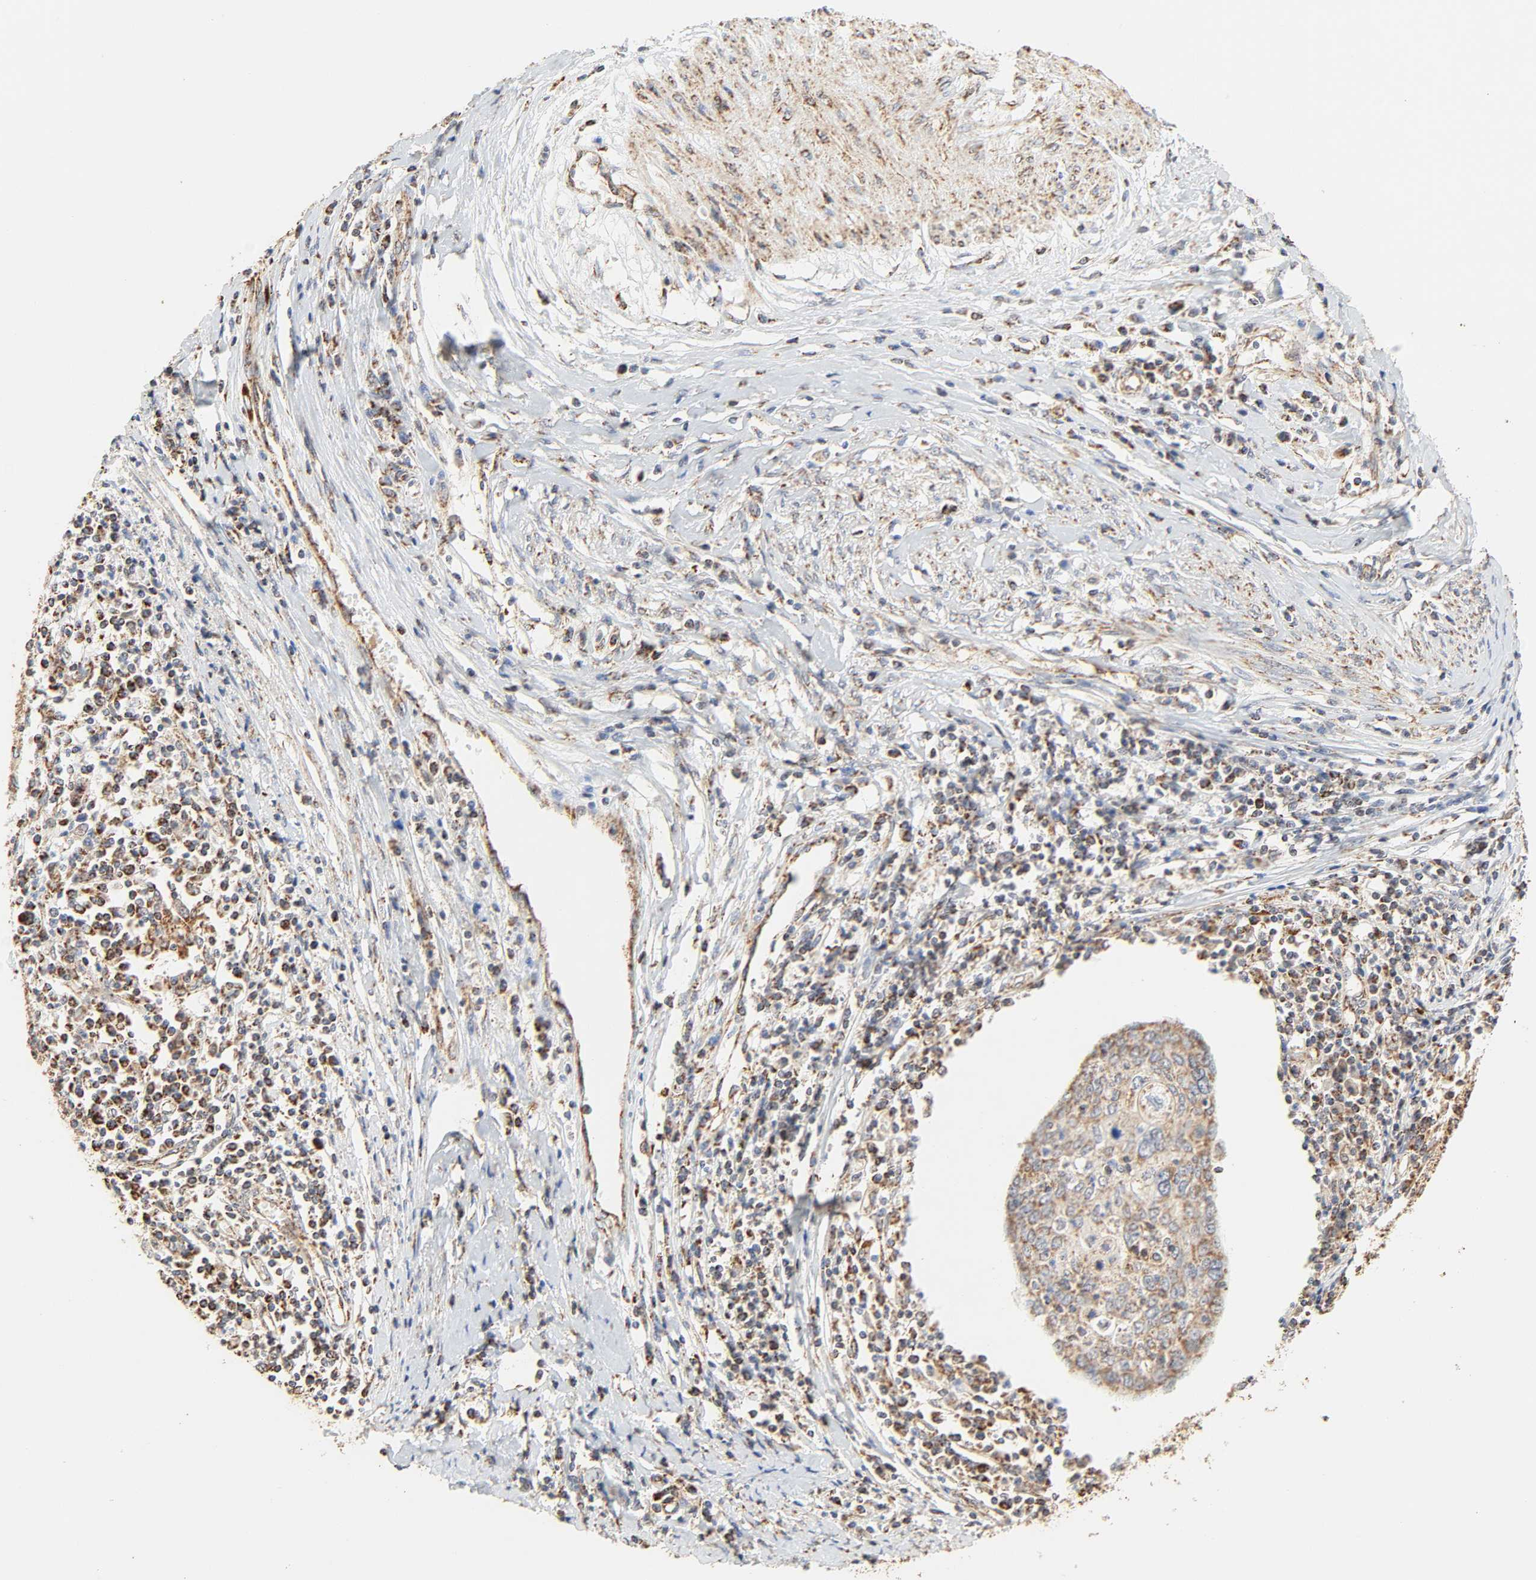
{"staining": {"intensity": "moderate", "quantity": ">75%", "location": "cytoplasmic/membranous"}, "tissue": "cervical cancer", "cell_type": "Tumor cells", "image_type": "cancer", "snomed": [{"axis": "morphology", "description": "Squamous cell carcinoma, NOS"}, {"axis": "topography", "description": "Cervix"}], "caption": "Protein expression by immunohistochemistry reveals moderate cytoplasmic/membranous positivity in about >75% of tumor cells in cervical cancer.", "gene": "ZMAT5", "patient": {"sex": "female", "age": 40}}